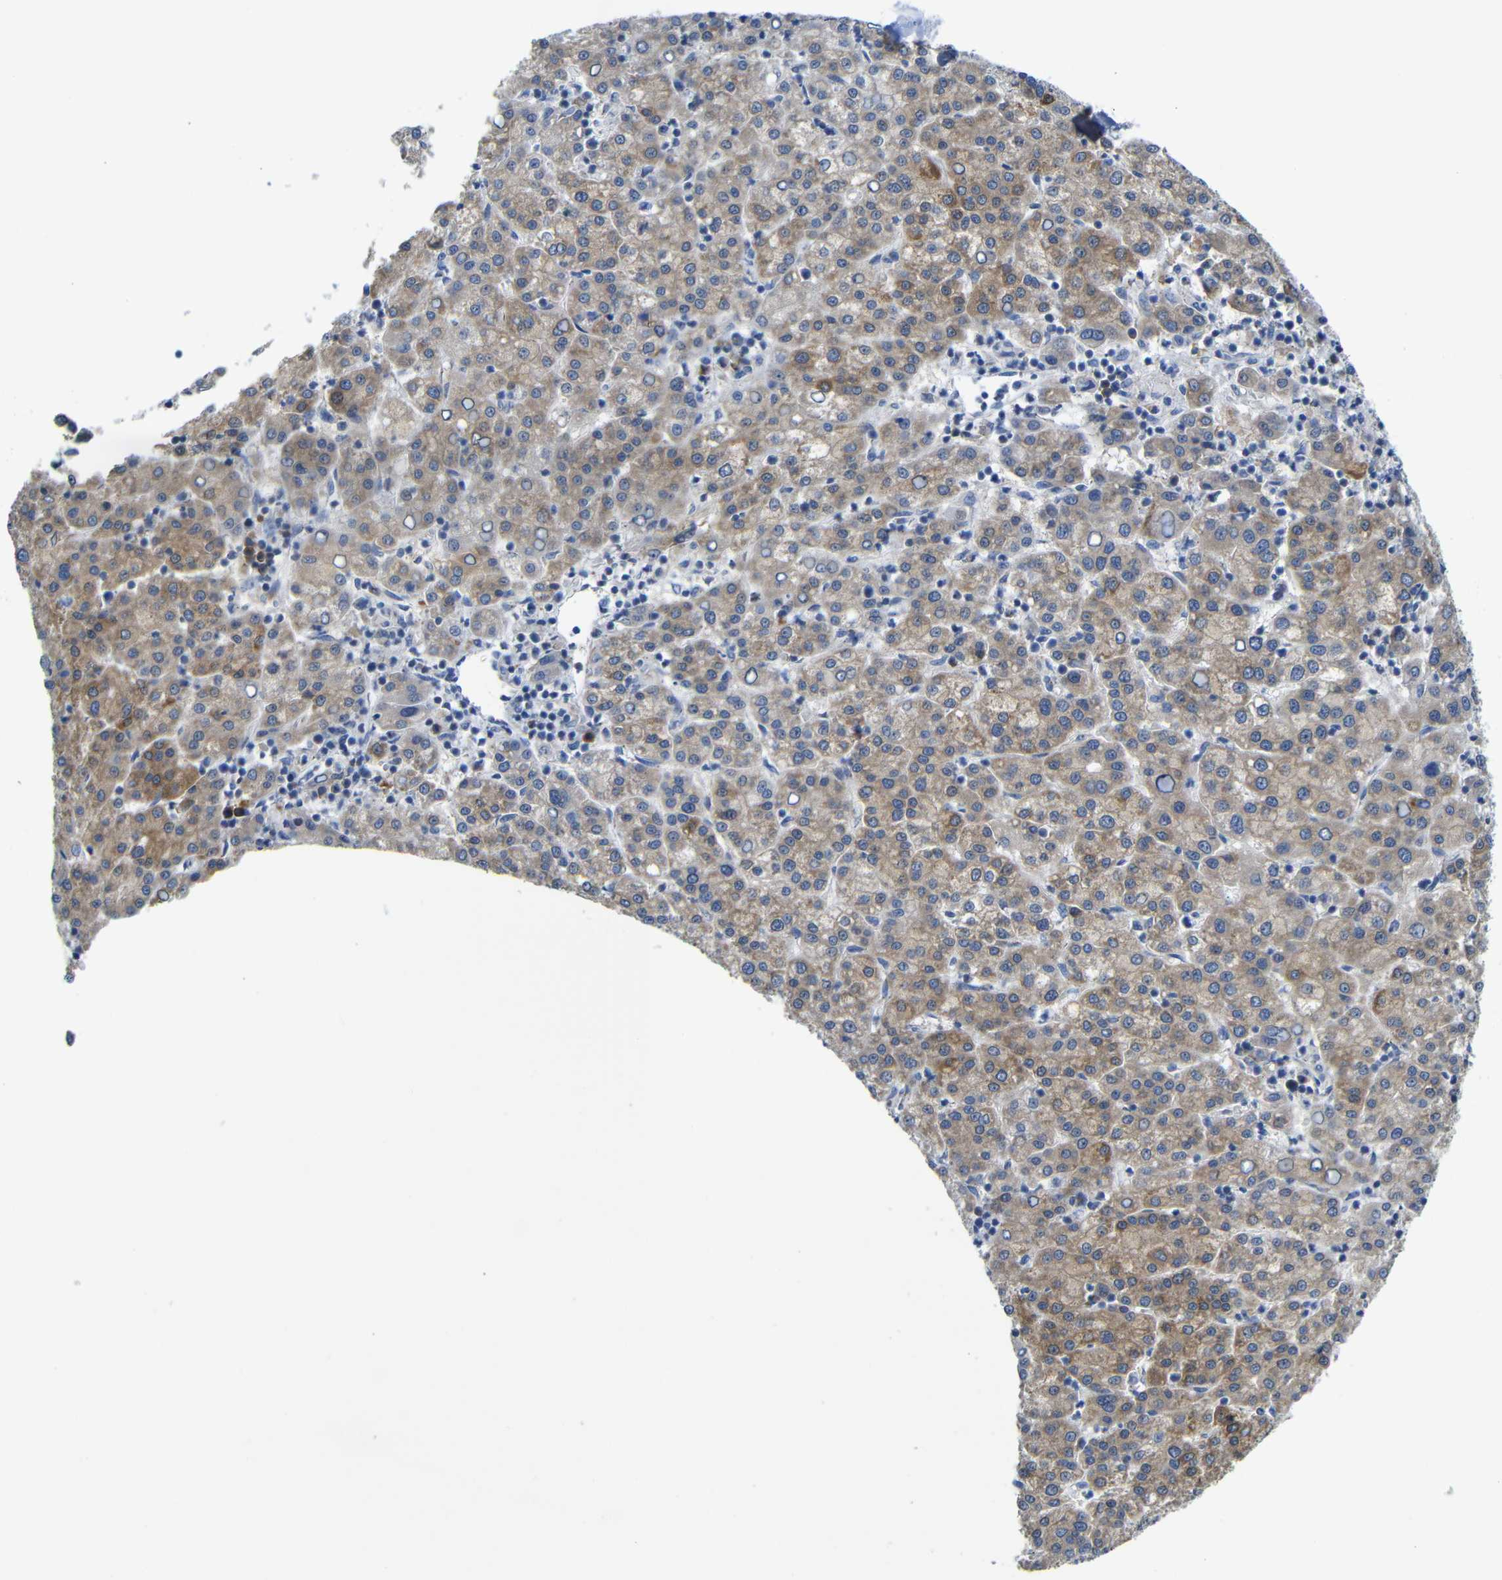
{"staining": {"intensity": "moderate", "quantity": ">75%", "location": "cytoplasmic/membranous"}, "tissue": "liver cancer", "cell_type": "Tumor cells", "image_type": "cancer", "snomed": [{"axis": "morphology", "description": "Carcinoma, Hepatocellular, NOS"}, {"axis": "topography", "description": "Liver"}], "caption": "Approximately >75% of tumor cells in human liver hepatocellular carcinoma show moderate cytoplasmic/membranous protein staining as visualized by brown immunohistochemical staining.", "gene": "DDRGK1", "patient": {"sex": "female", "age": 58}}